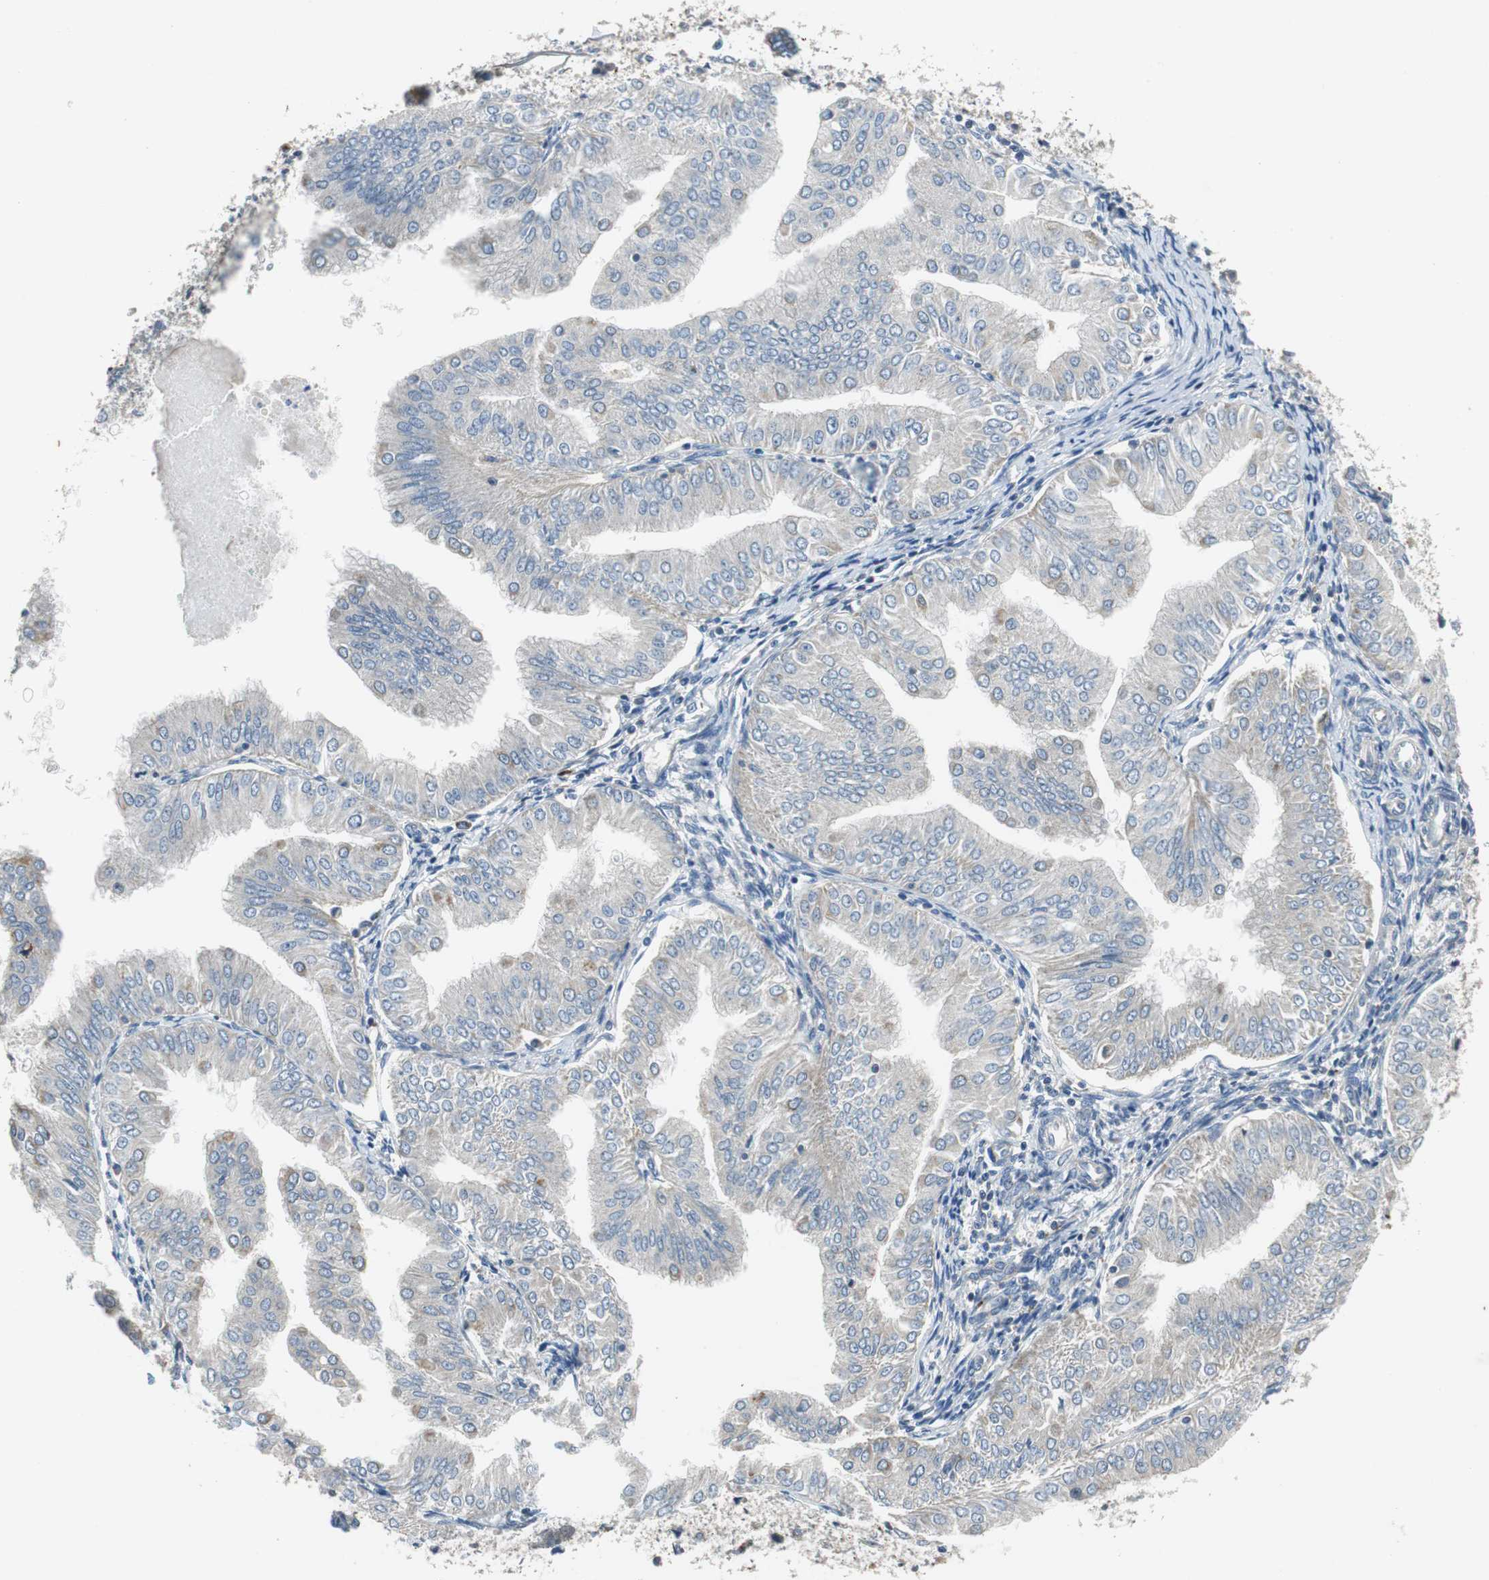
{"staining": {"intensity": "weak", "quantity": "<25%", "location": "cytoplasmic/membranous"}, "tissue": "endometrial cancer", "cell_type": "Tumor cells", "image_type": "cancer", "snomed": [{"axis": "morphology", "description": "Adenocarcinoma, NOS"}, {"axis": "topography", "description": "Endometrium"}], "caption": "Immunohistochemical staining of human endometrial cancer demonstrates no significant staining in tumor cells.", "gene": "NLGN1", "patient": {"sex": "female", "age": 53}}